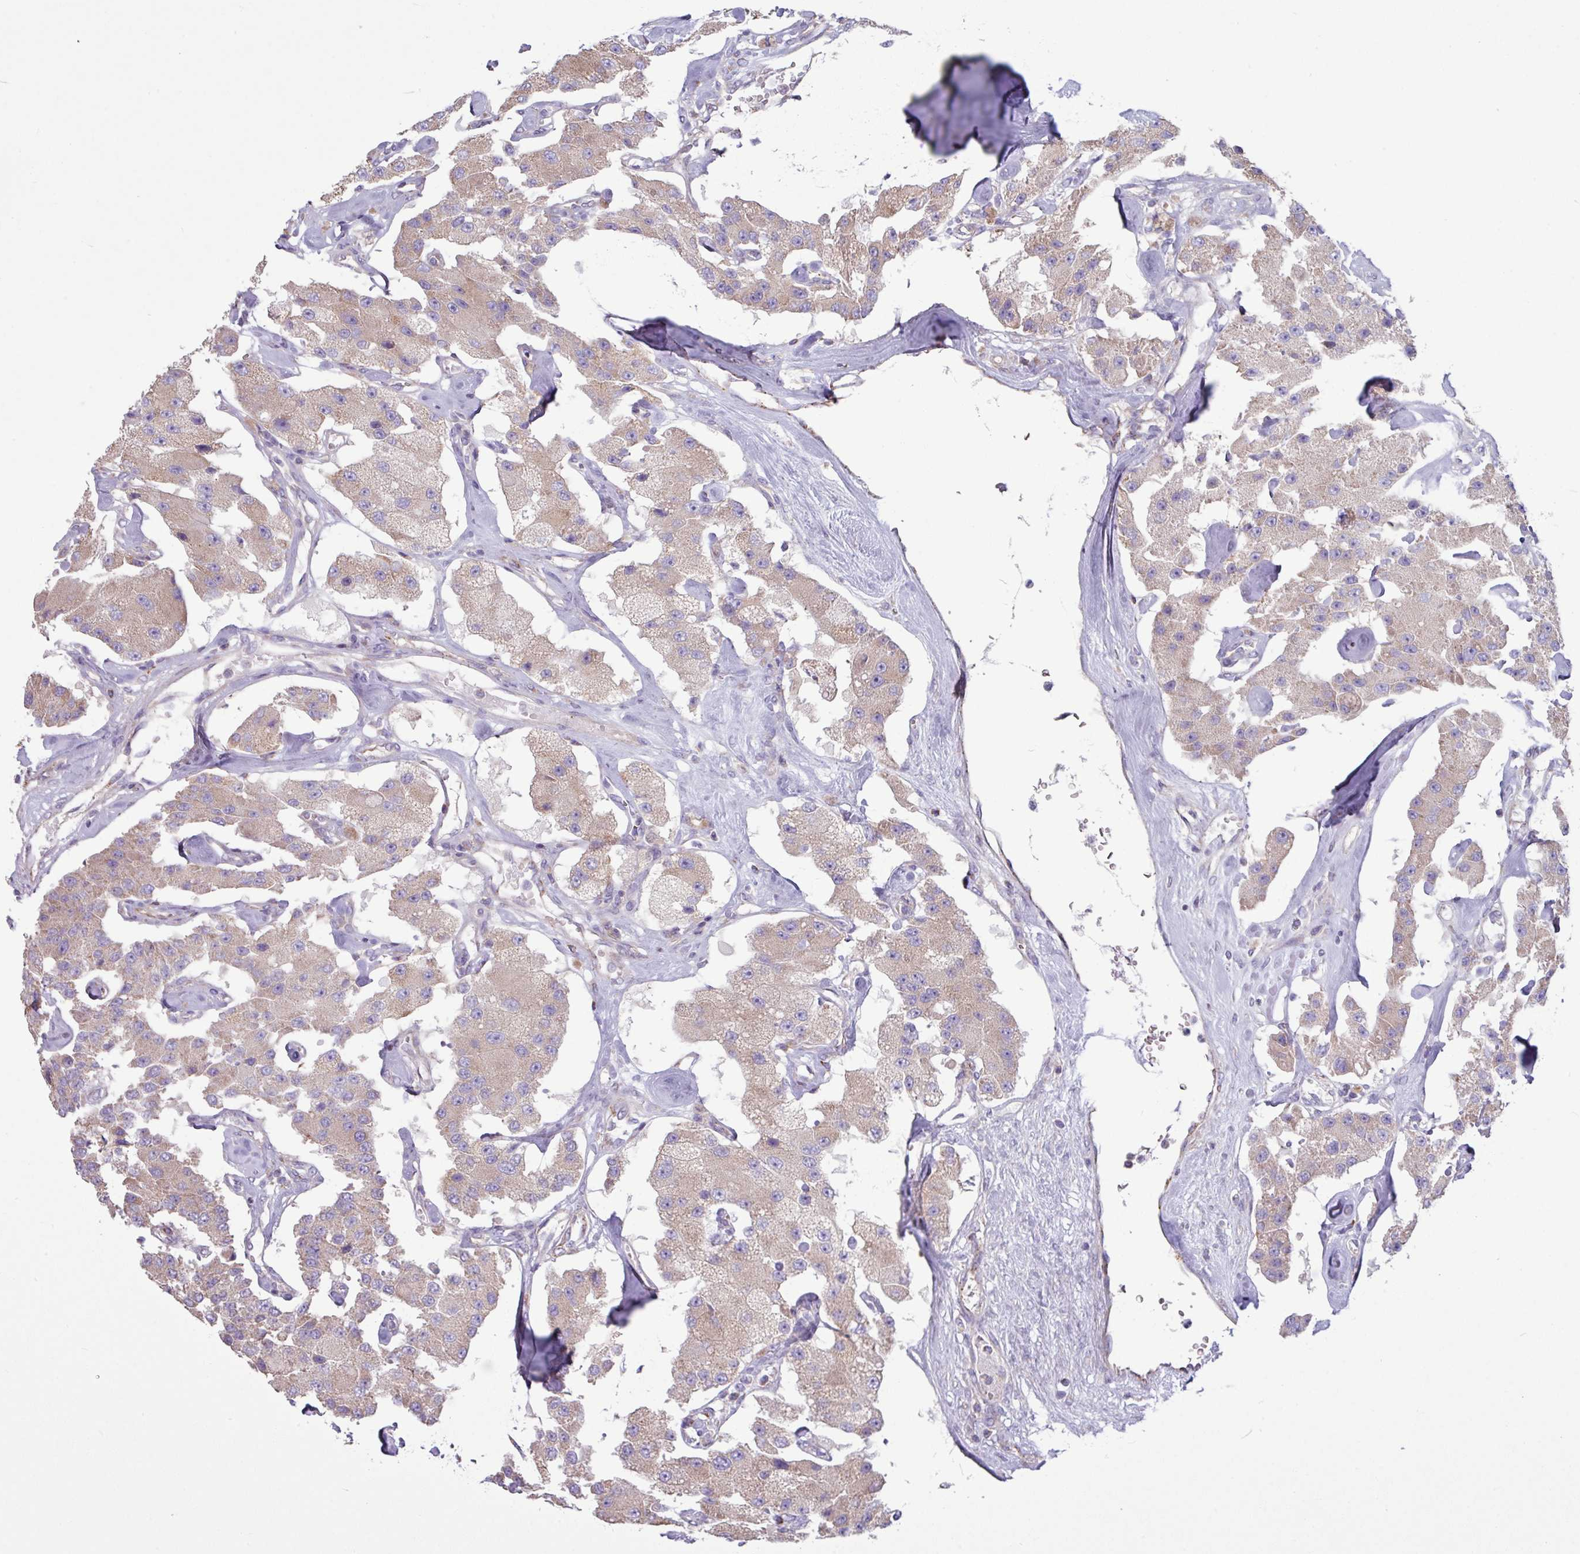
{"staining": {"intensity": "weak", "quantity": "<25%", "location": "cytoplasmic/membranous"}, "tissue": "carcinoid", "cell_type": "Tumor cells", "image_type": "cancer", "snomed": [{"axis": "morphology", "description": "Carcinoid, malignant, NOS"}, {"axis": "topography", "description": "Pancreas"}], "caption": "Protein analysis of carcinoid demonstrates no significant expression in tumor cells.", "gene": "PPM1J", "patient": {"sex": "male", "age": 41}}